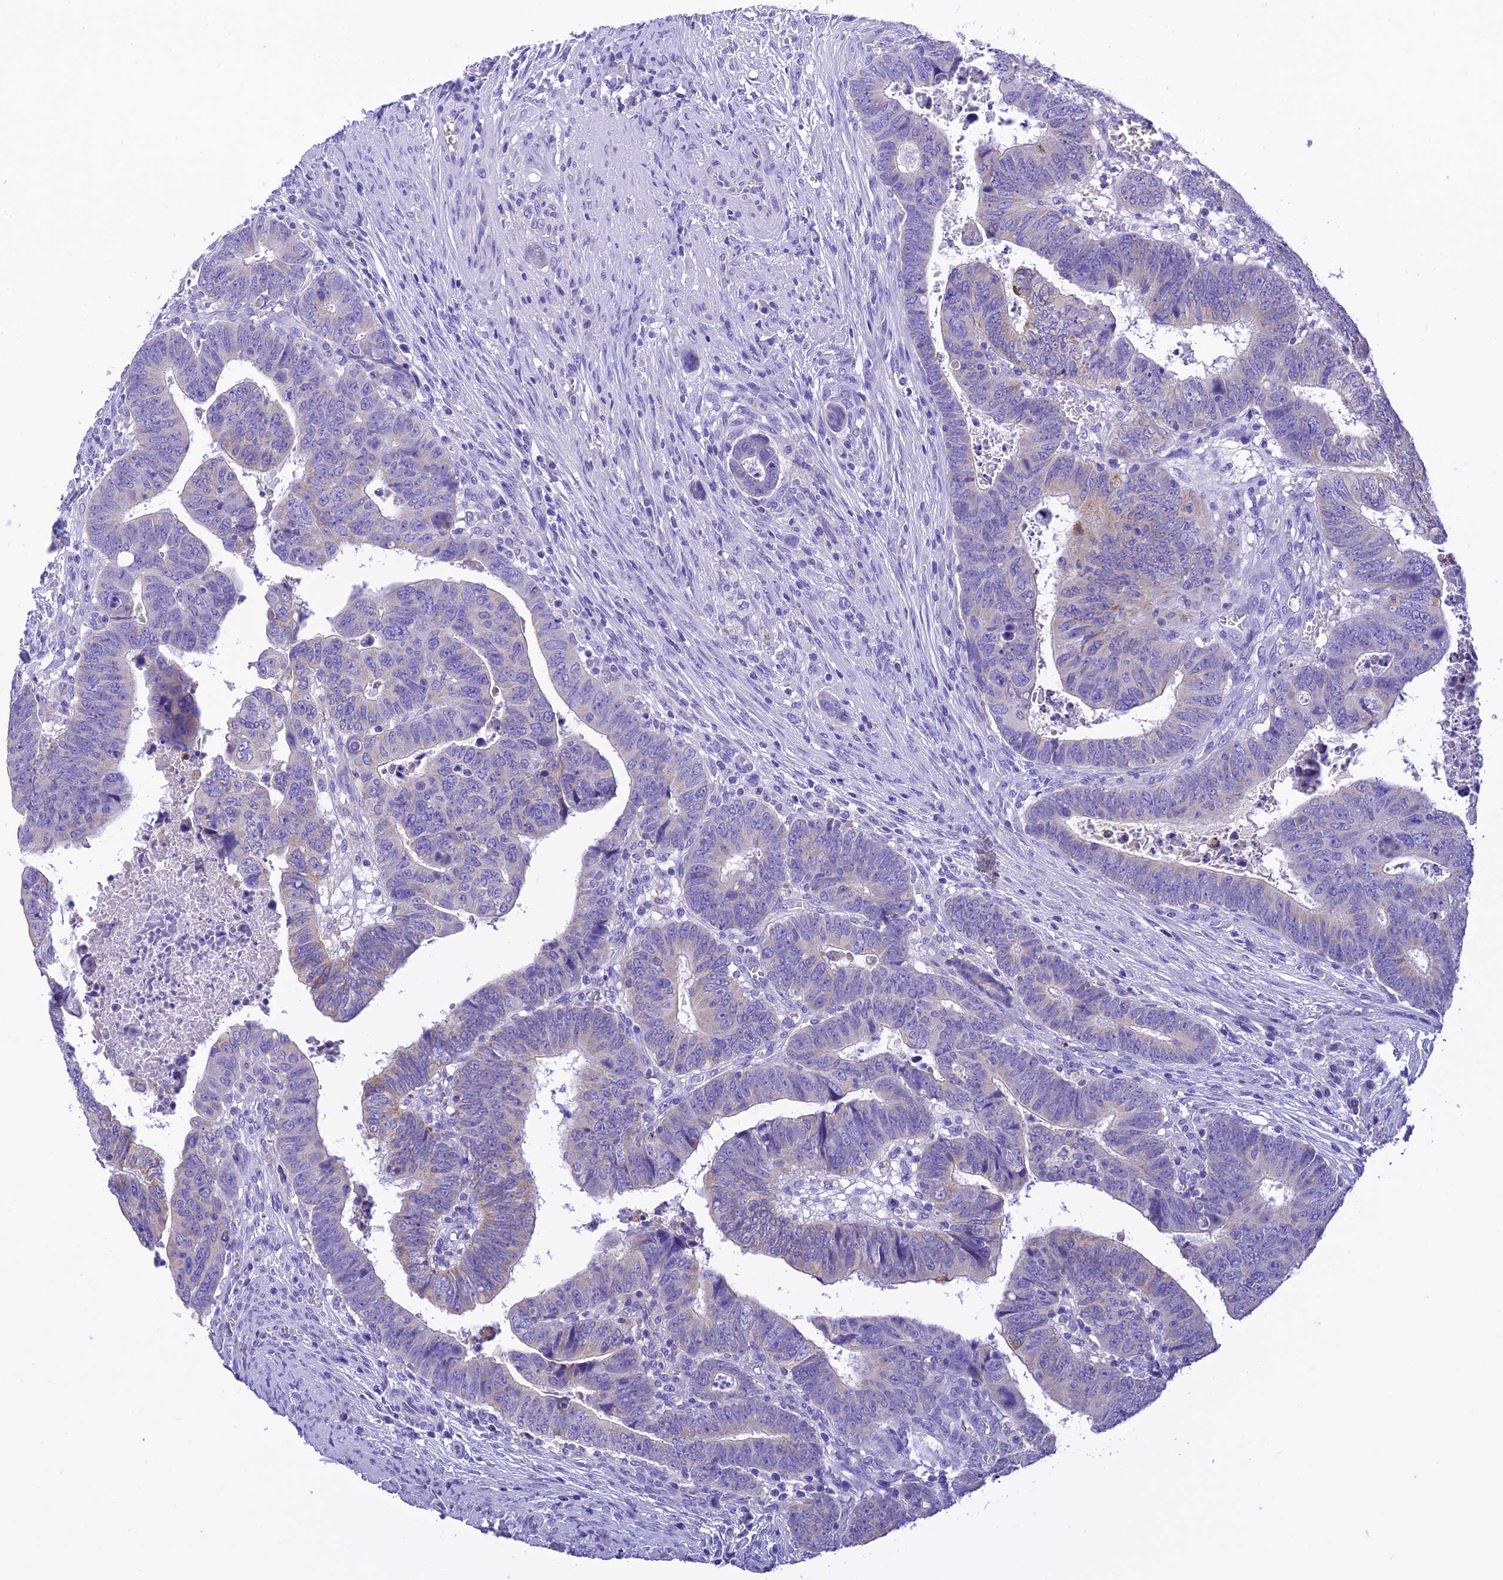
{"staining": {"intensity": "negative", "quantity": "none", "location": "none"}, "tissue": "colorectal cancer", "cell_type": "Tumor cells", "image_type": "cancer", "snomed": [{"axis": "morphology", "description": "Normal tissue, NOS"}, {"axis": "morphology", "description": "Adenocarcinoma, NOS"}, {"axis": "topography", "description": "Rectum"}], "caption": "Immunohistochemistry (IHC) of human colorectal cancer (adenocarcinoma) shows no positivity in tumor cells.", "gene": "MS4A5", "patient": {"sex": "female", "age": 65}}